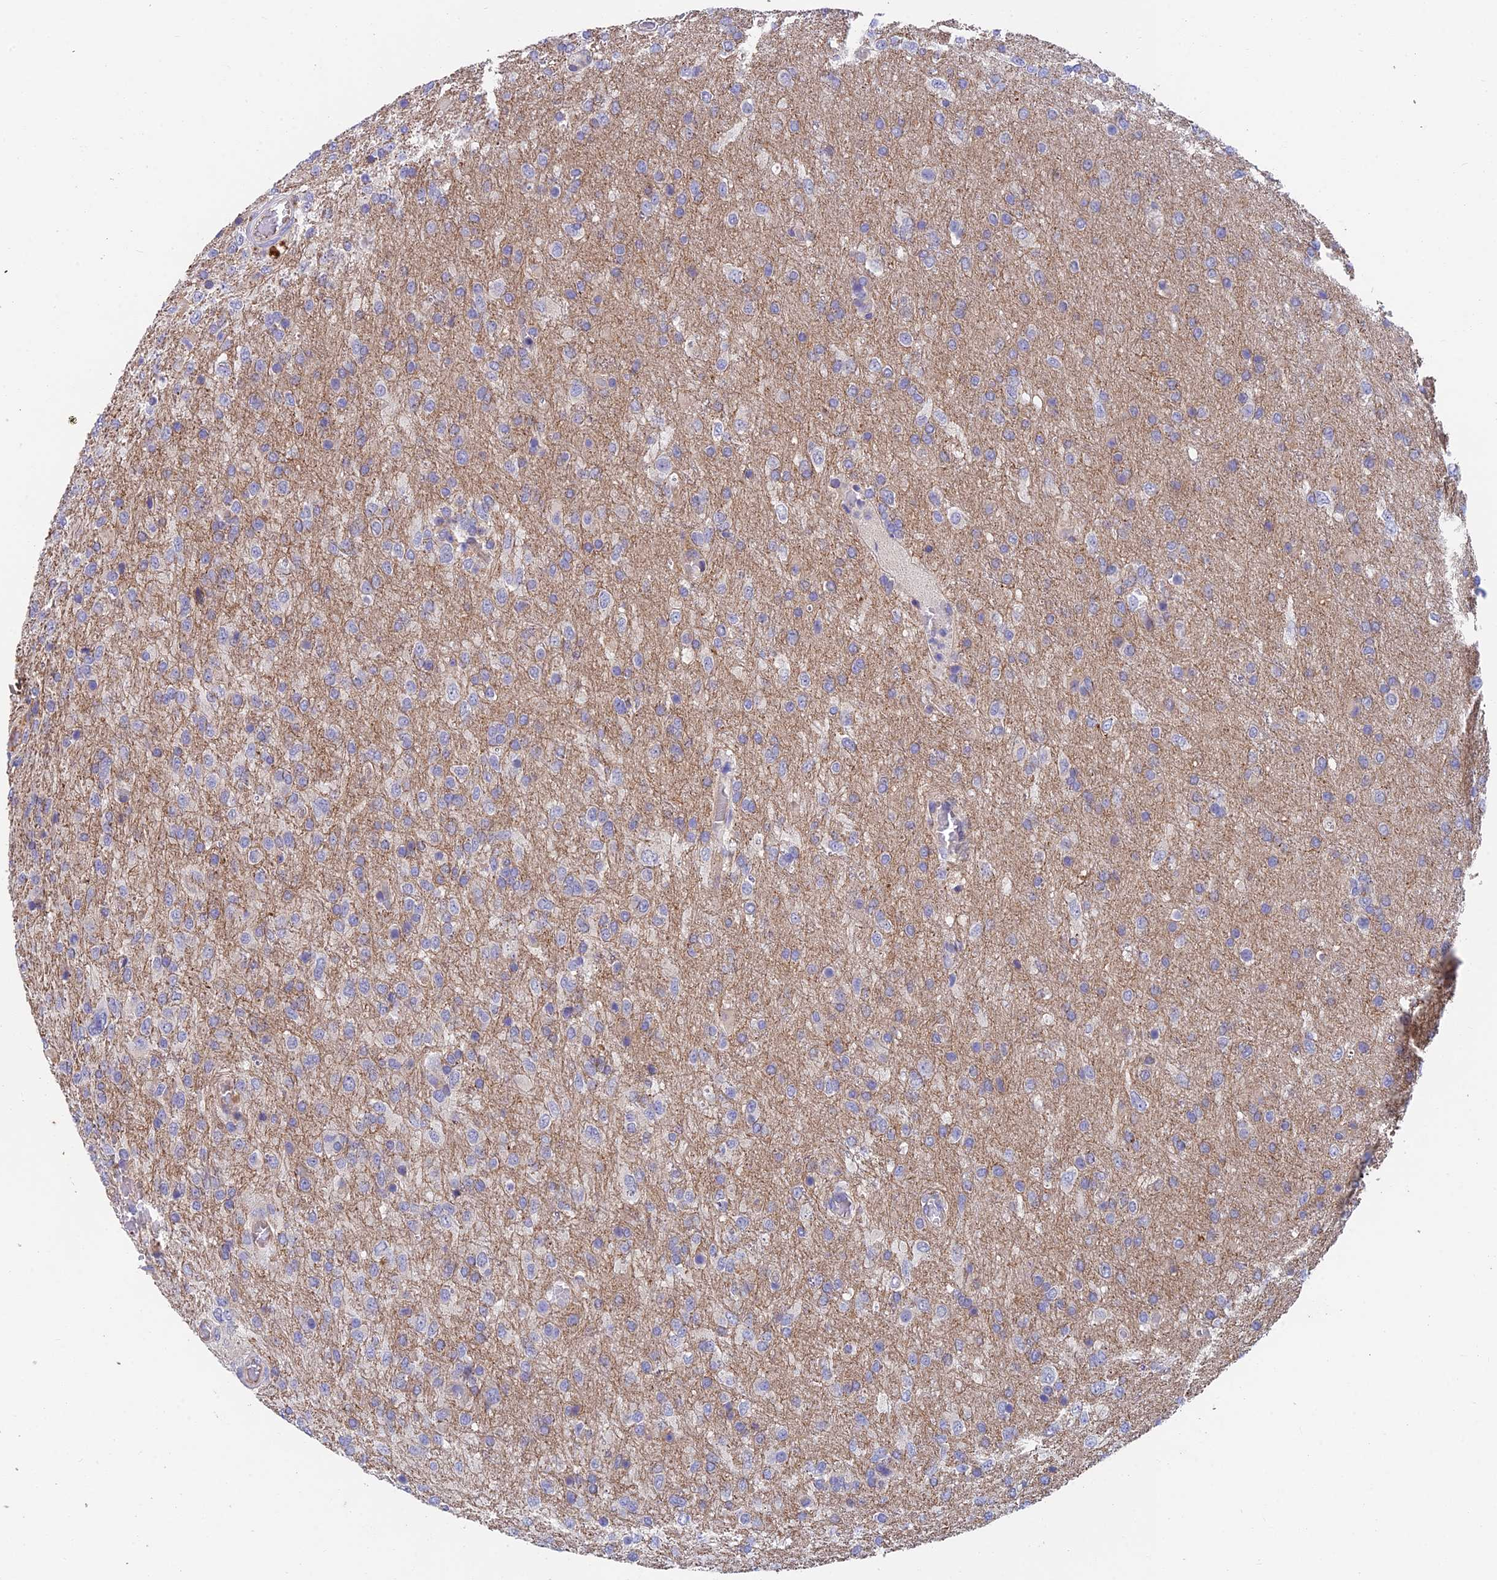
{"staining": {"intensity": "negative", "quantity": "none", "location": "none"}, "tissue": "glioma", "cell_type": "Tumor cells", "image_type": "cancer", "snomed": [{"axis": "morphology", "description": "Glioma, malignant, High grade"}, {"axis": "topography", "description": "Brain"}], "caption": "Photomicrograph shows no significant protein expression in tumor cells of glioma.", "gene": "ADAMTS13", "patient": {"sex": "female", "age": 74}}